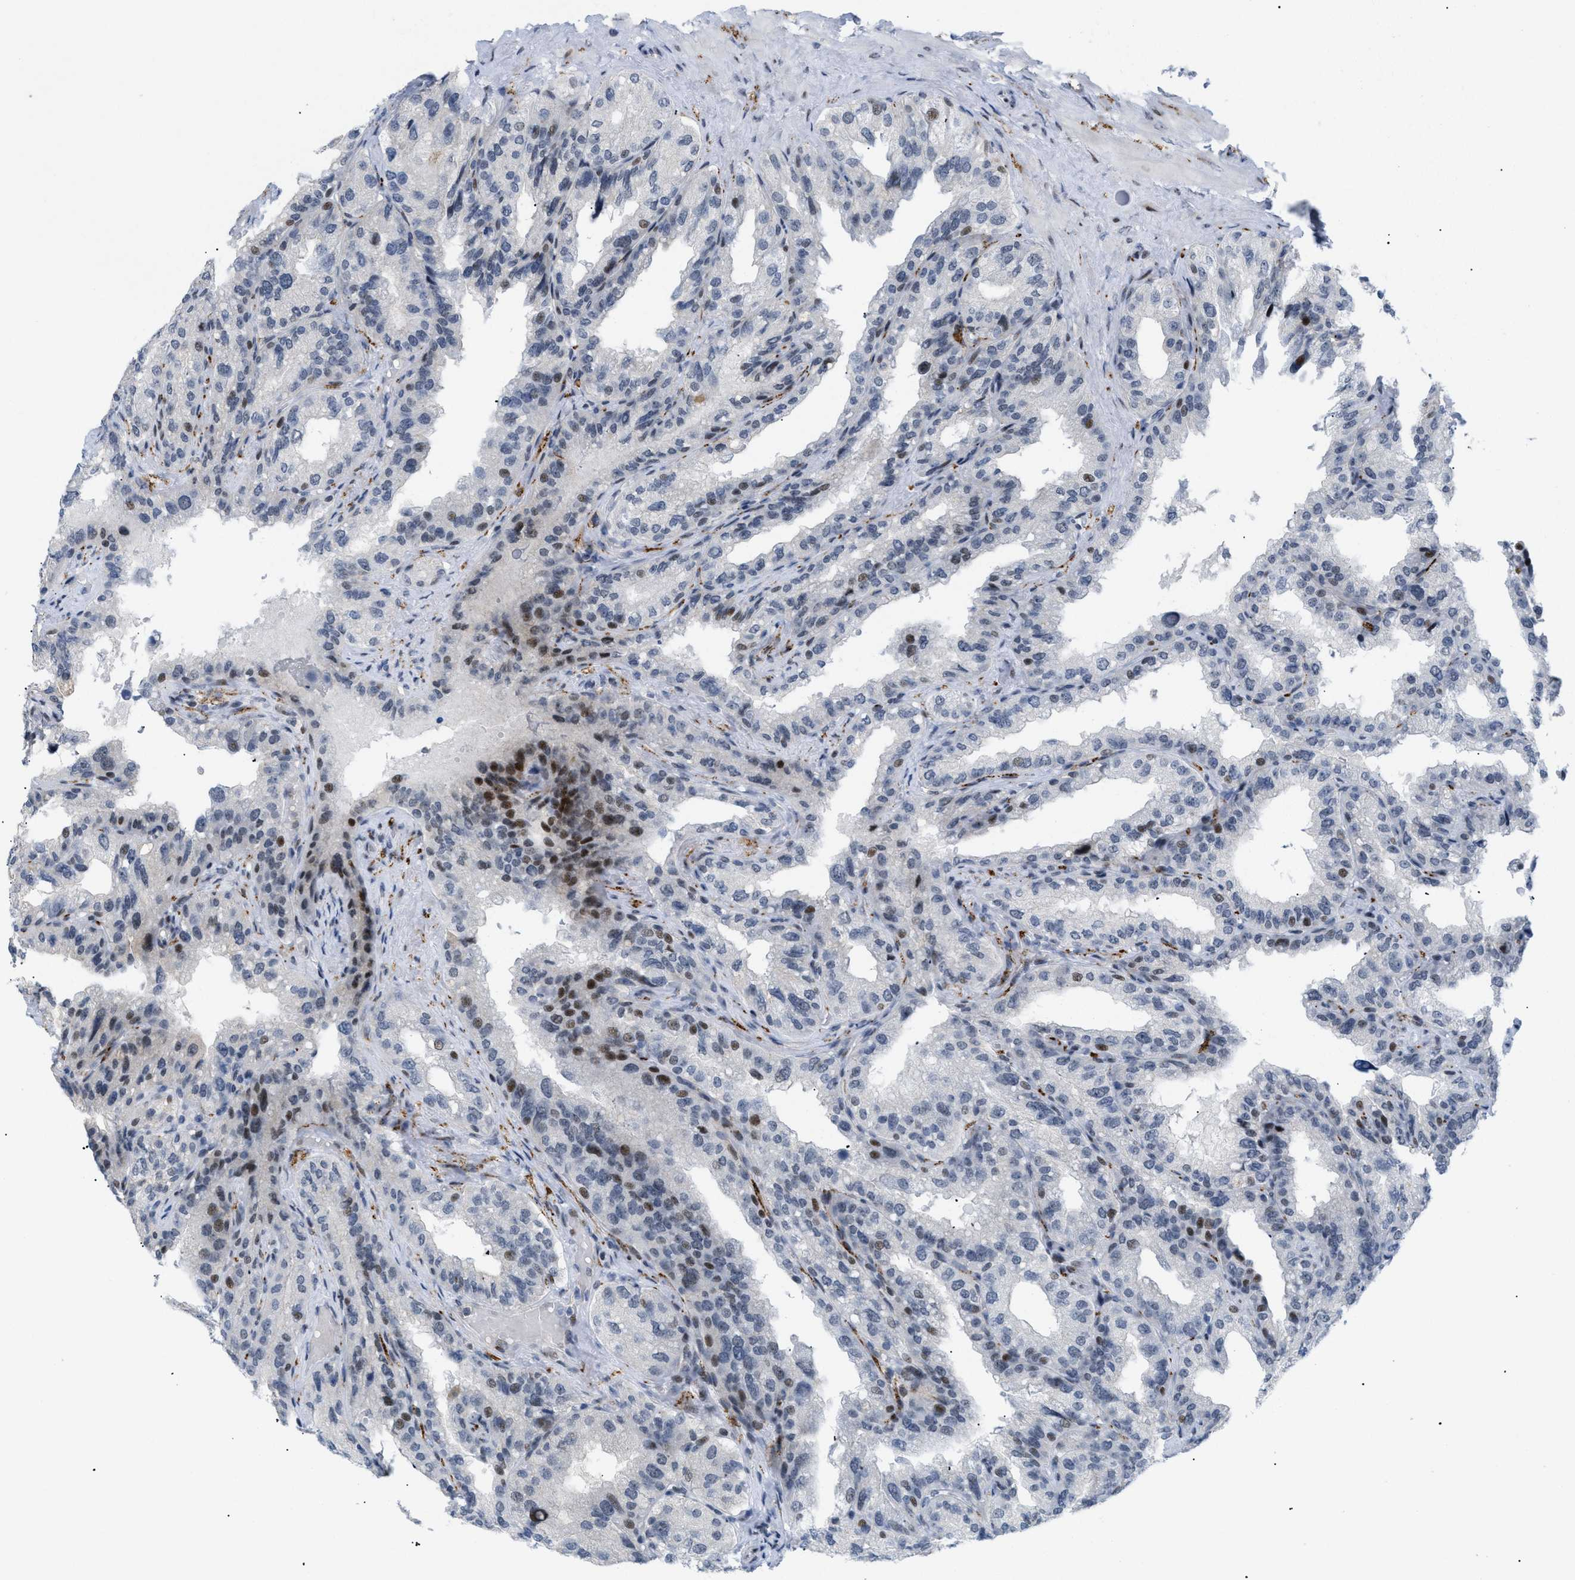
{"staining": {"intensity": "moderate", "quantity": "<25%", "location": "nuclear"}, "tissue": "seminal vesicle", "cell_type": "Glandular cells", "image_type": "normal", "snomed": [{"axis": "morphology", "description": "Normal tissue, NOS"}, {"axis": "topography", "description": "Seminal veicle"}], "caption": "Seminal vesicle stained for a protein reveals moderate nuclear positivity in glandular cells. The protein of interest is stained brown, and the nuclei are stained in blue (DAB (3,3'-diaminobenzidine) IHC with brightfield microscopy, high magnification).", "gene": "MED1", "patient": {"sex": "male", "age": 68}}